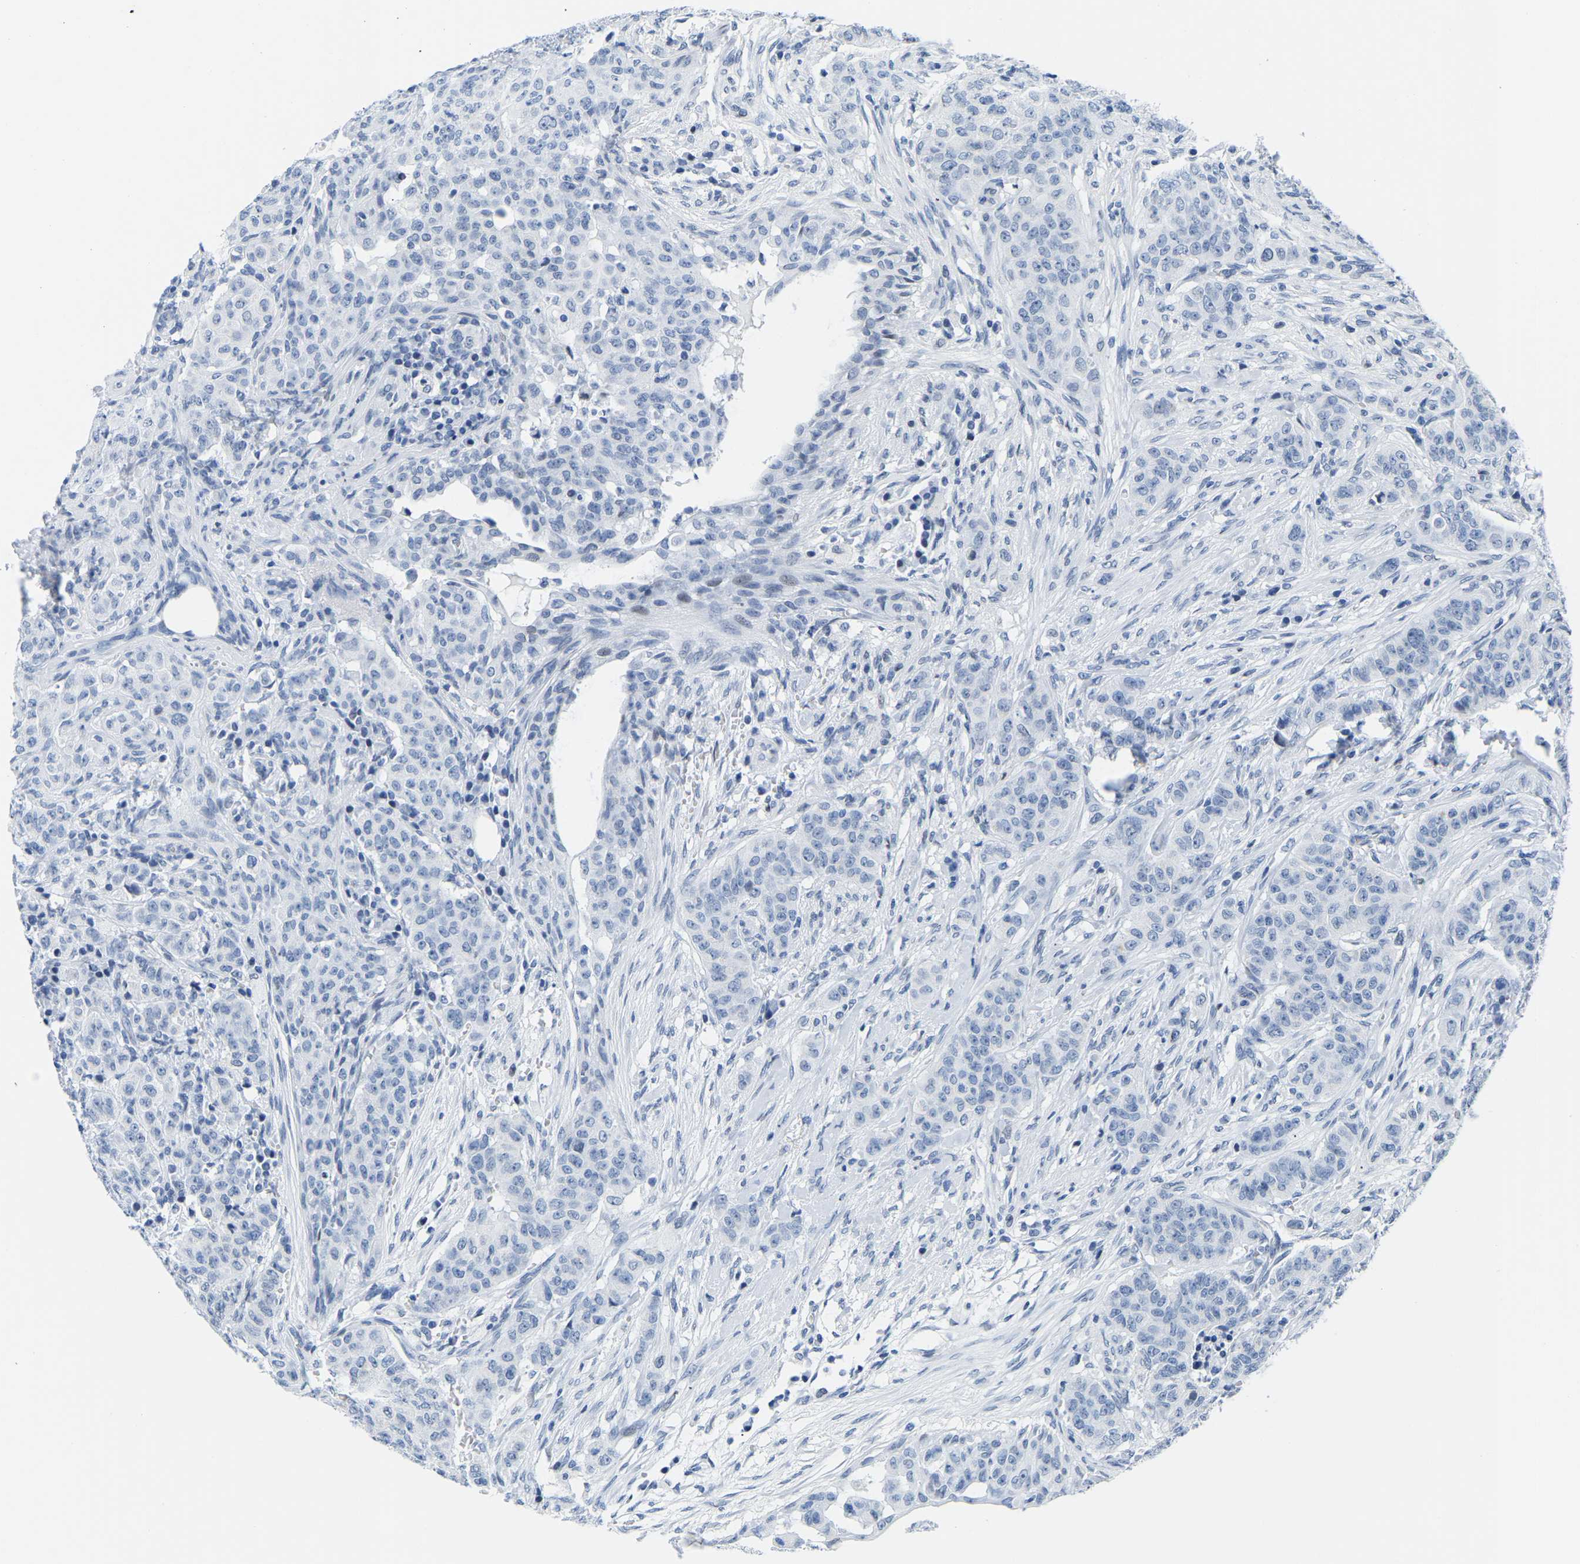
{"staining": {"intensity": "negative", "quantity": "none", "location": "none"}, "tissue": "breast cancer", "cell_type": "Tumor cells", "image_type": "cancer", "snomed": [{"axis": "morphology", "description": "Normal tissue, NOS"}, {"axis": "morphology", "description": "Duct carcinoma"}, {"axis": "topography", "description": "Breast"}], "caption": "DAB (3,3'-diaminobenzidine) immunohistochemical staining of human breast cancer (intraductal carcinoma) reveals no significant expression in tumor cells.", "gene": "UPK3A", "patient": {"sex": "female", "age": 40}}